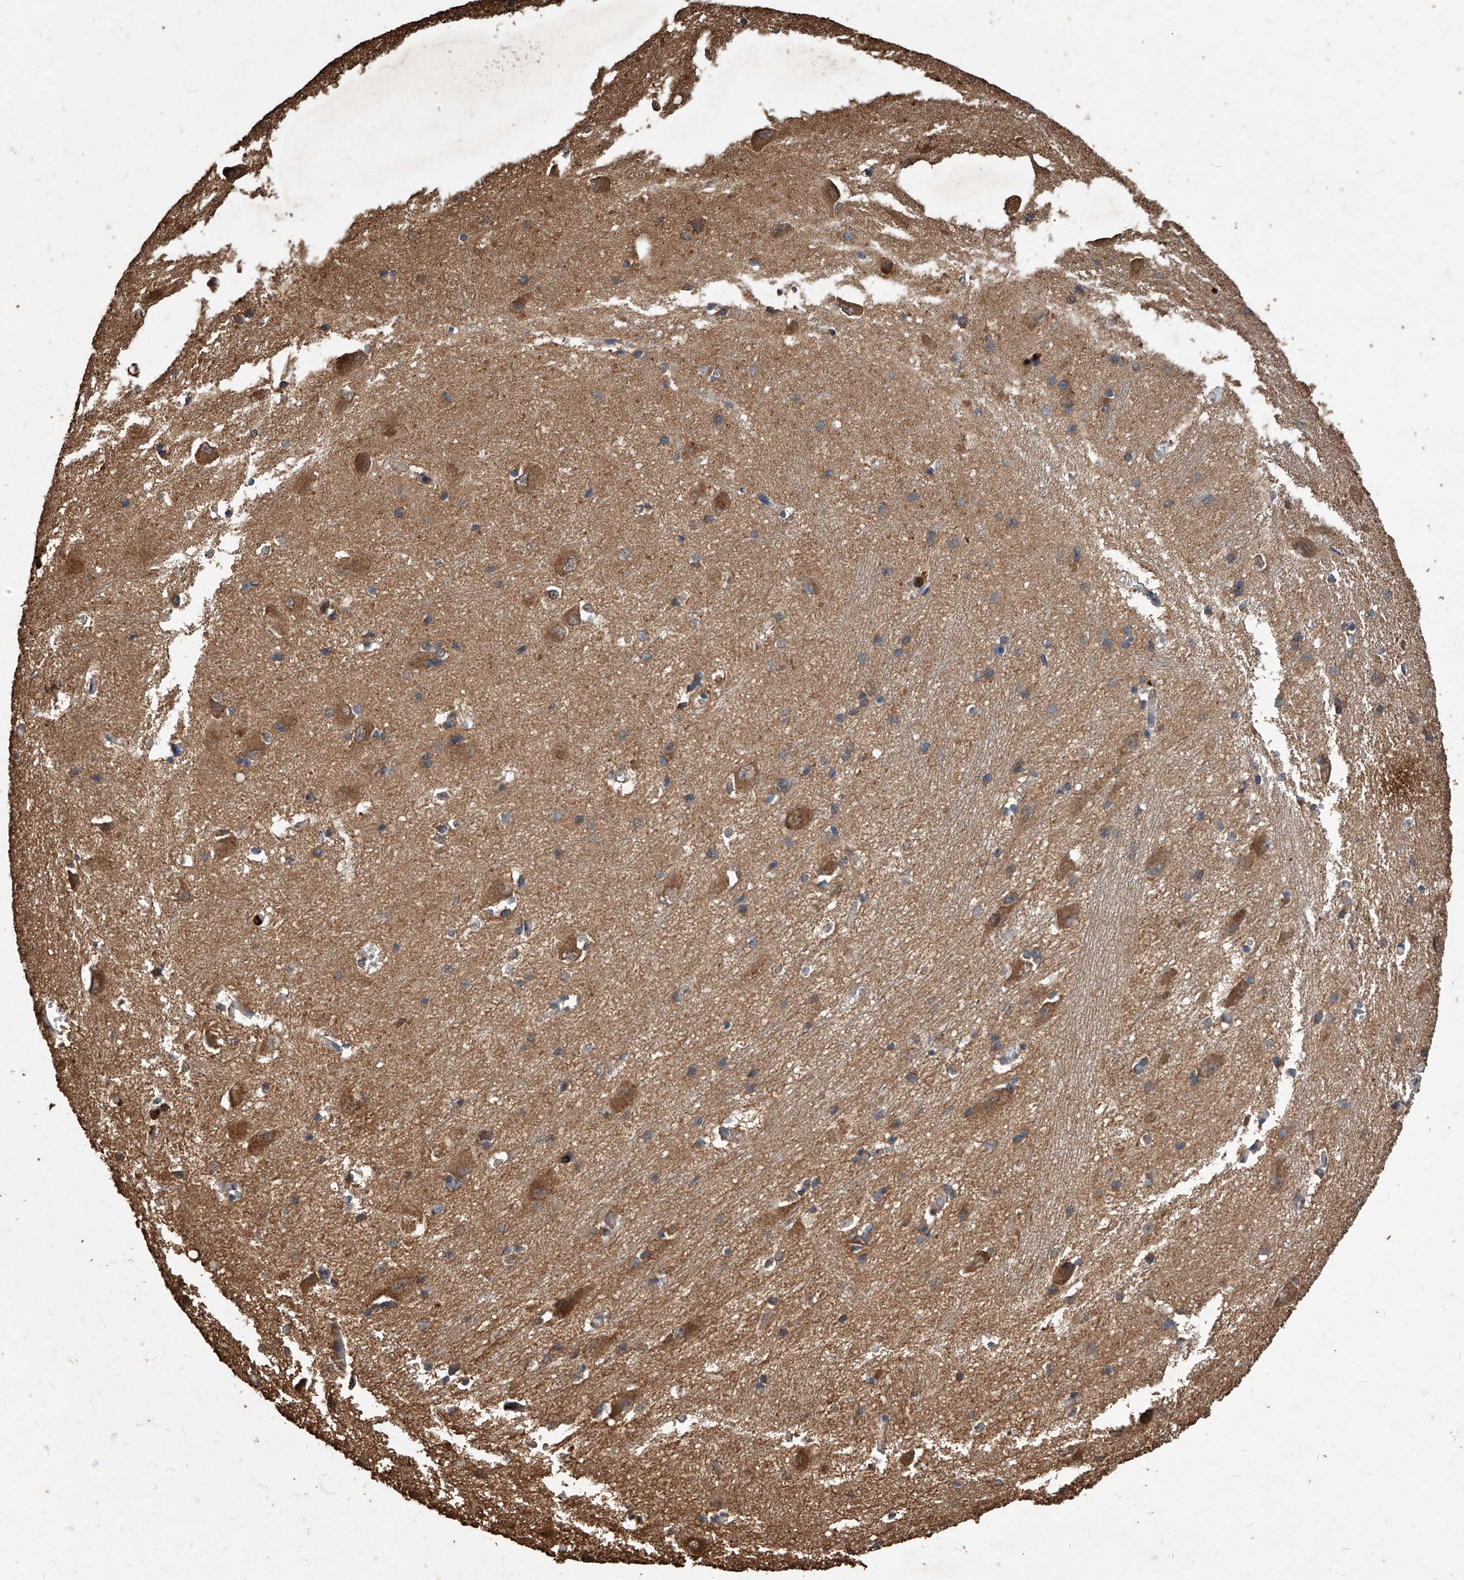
{"staining": {"intensity": "weak", "quantity": "25%-75%", "location": "cytoplasmic/membranous"}, "tissue": "caudate", "cell_type": "Glial cells", "image_type": "normal", "snomed": [{"axis": "morphology", "description": "Normal tissue, NOS"}, {"axis": "topography", "description": "Lateral ventricle wall"}], "caption": "IHC photomicrograph of normal human caudate stained for a protein (brown), which demonstrates low levels of weak cytoplasmic/membranous positivity in approximately 25%-75% of glial cells.", "gene": "UCP2", "patient": {"sex": "male", "age": 37}}